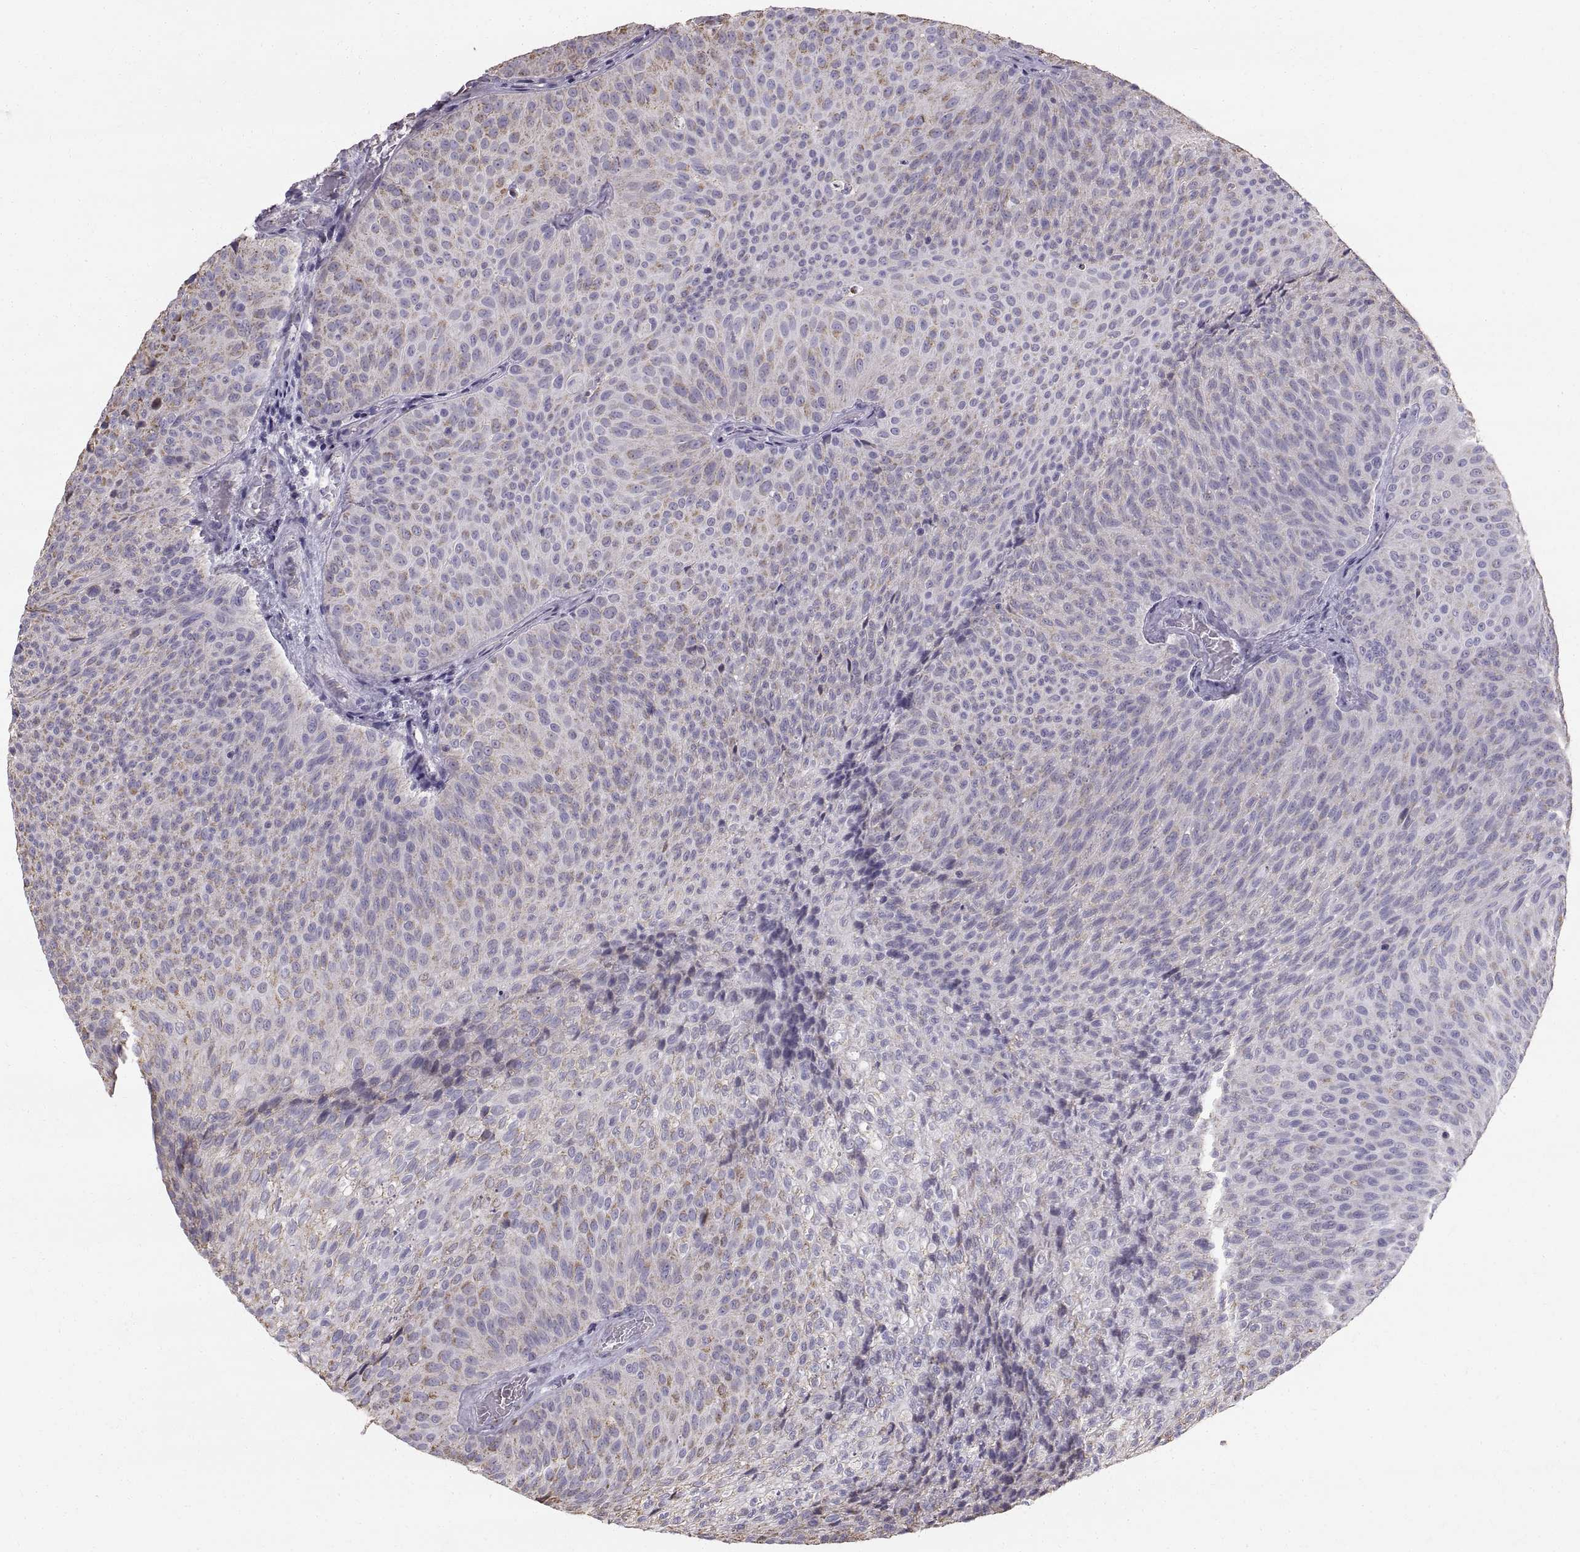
{"staining": {"intensity": "weak", "quantity": "25%-75%", "location": "cytoplasmic/membranous"}, "tissue": "urothelial cancer", "cell_type": "Tumor cells", "image_type": "cancer", "snomed": [{"axis": "morphology", "description": "Urothelial carcinoma, Low grade"}, {"axis": "topography", "description": "Urinary bladder"}], "caption": "Weak cytoplasmic/membranous staining is present in approximately 25%-75% of tumor cells in urothelial cancer.", "gene": "STMND1", "patient": {"sex": "male", "age": 78}}